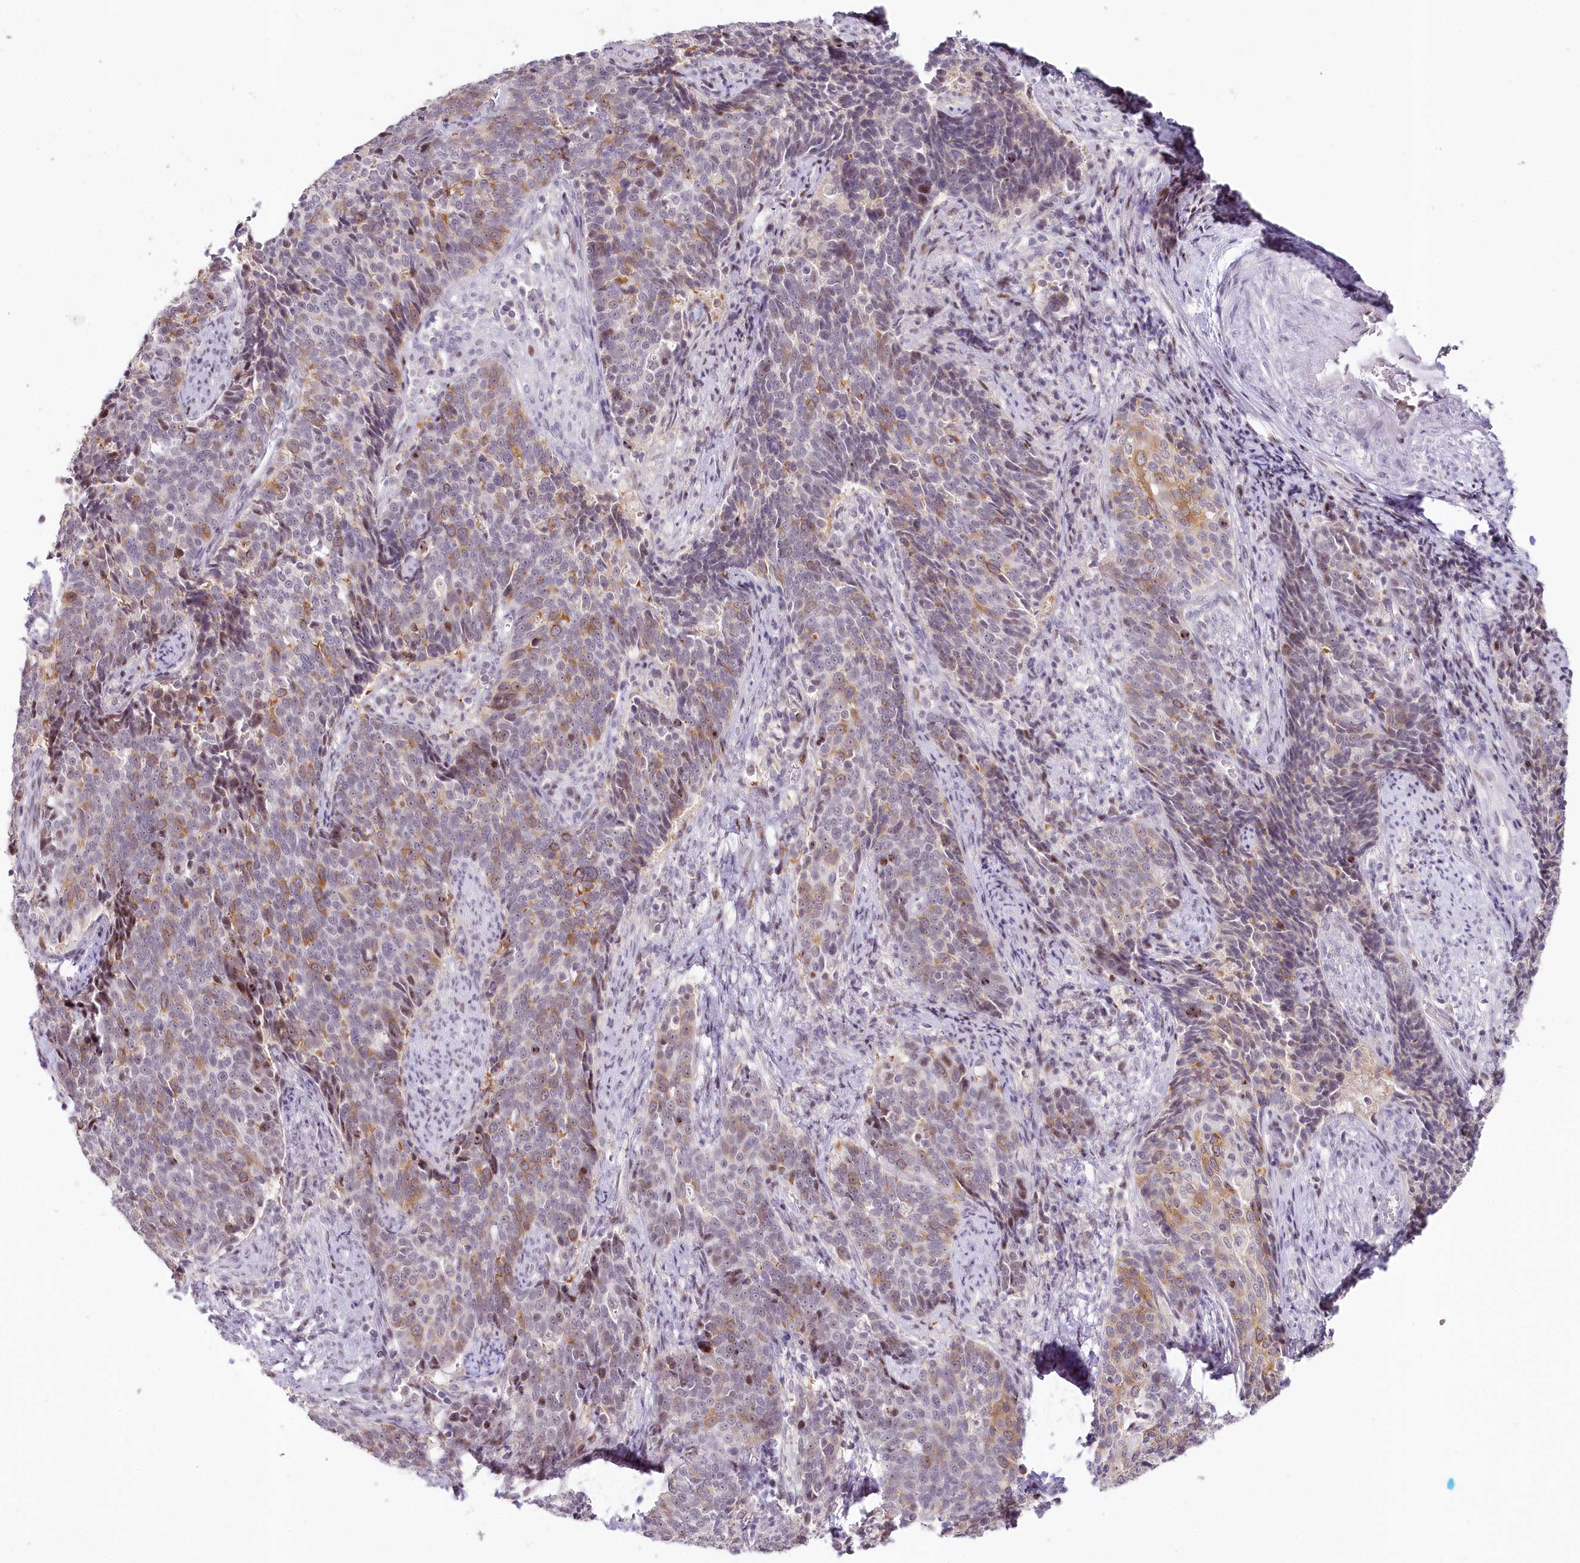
{"staining": {"intensity": "moderate", "quantity": "25%-75%", "location": "cytoplasmic/membranous"}, "tissue": "cervical cancer", "cell_type": "Tumor cells", "image_type": "cancer", "snomed": [{"axis": "morphology", "description": "Squamous cell carcinoma, NOS"}, {"axis": "topography", "description": "Cervix"}], "caption": "Cervical squamous cell carcinoma stained with a protein marker demonstrates moderate staining in tumor cells.", "gene": "HPD", "patient": {"sex": "female", "age": 39}}